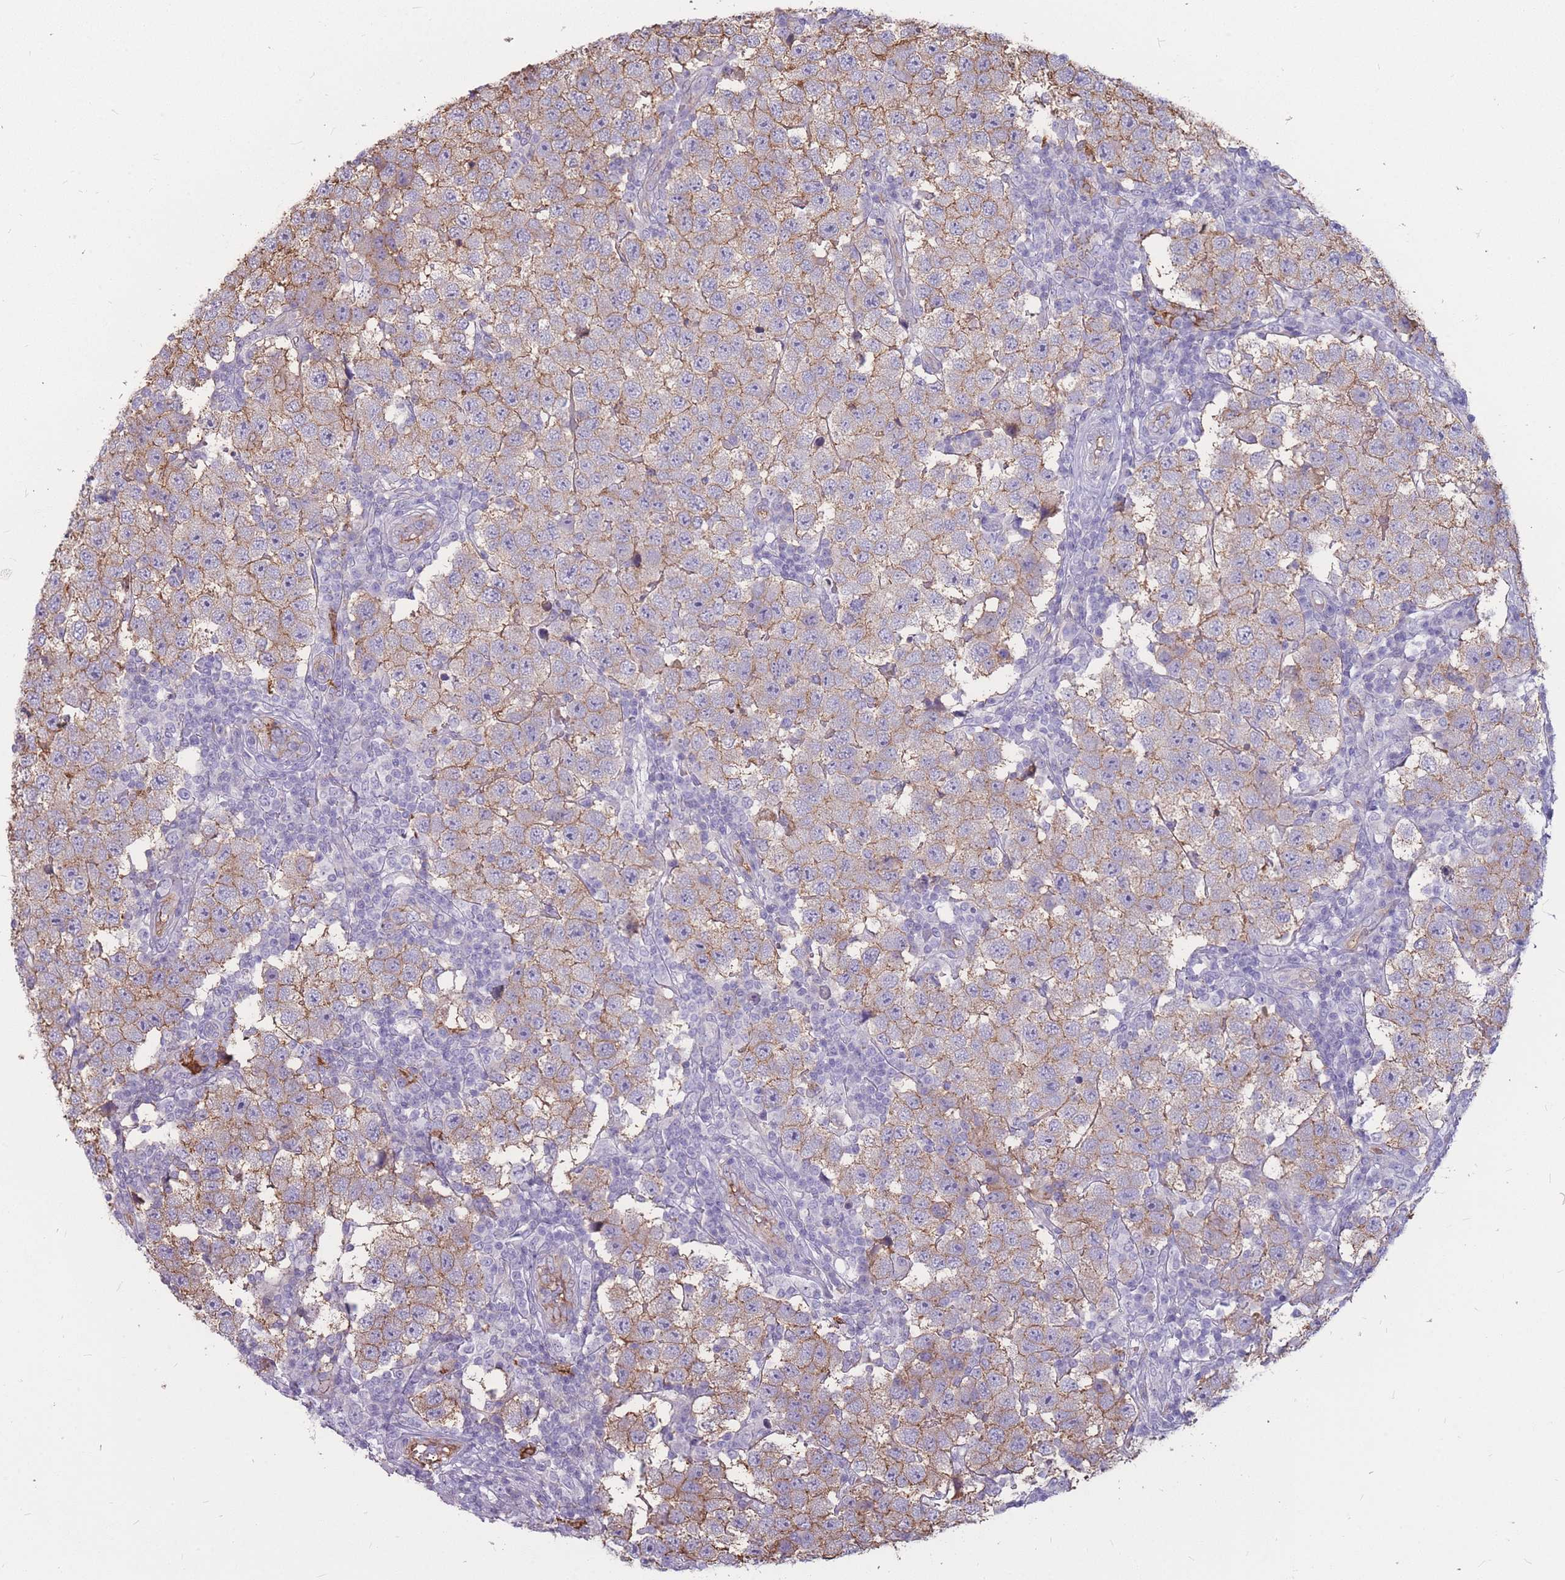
{"staining": {"intensity": "moderate", "quantity": "25%-75%", "location": "cytoplasmic/membranous"}, "tissue": "testis cancer", "cell_type": "Tumor cells", "image_type": "cancer", "snomed": [{"axis": "morphology", "description": "Seminoma, NOS"}, {"axis": "topography", "description": "Testis"}], "caption": "Human seminoma (testis) stained for a protein (brown) reveals moderate cytoplasmic/membranous positive expression in about 25%-75% of tumor cells.", "gene": "GNA11", "patient": {"sex": "male", "age": 34}}